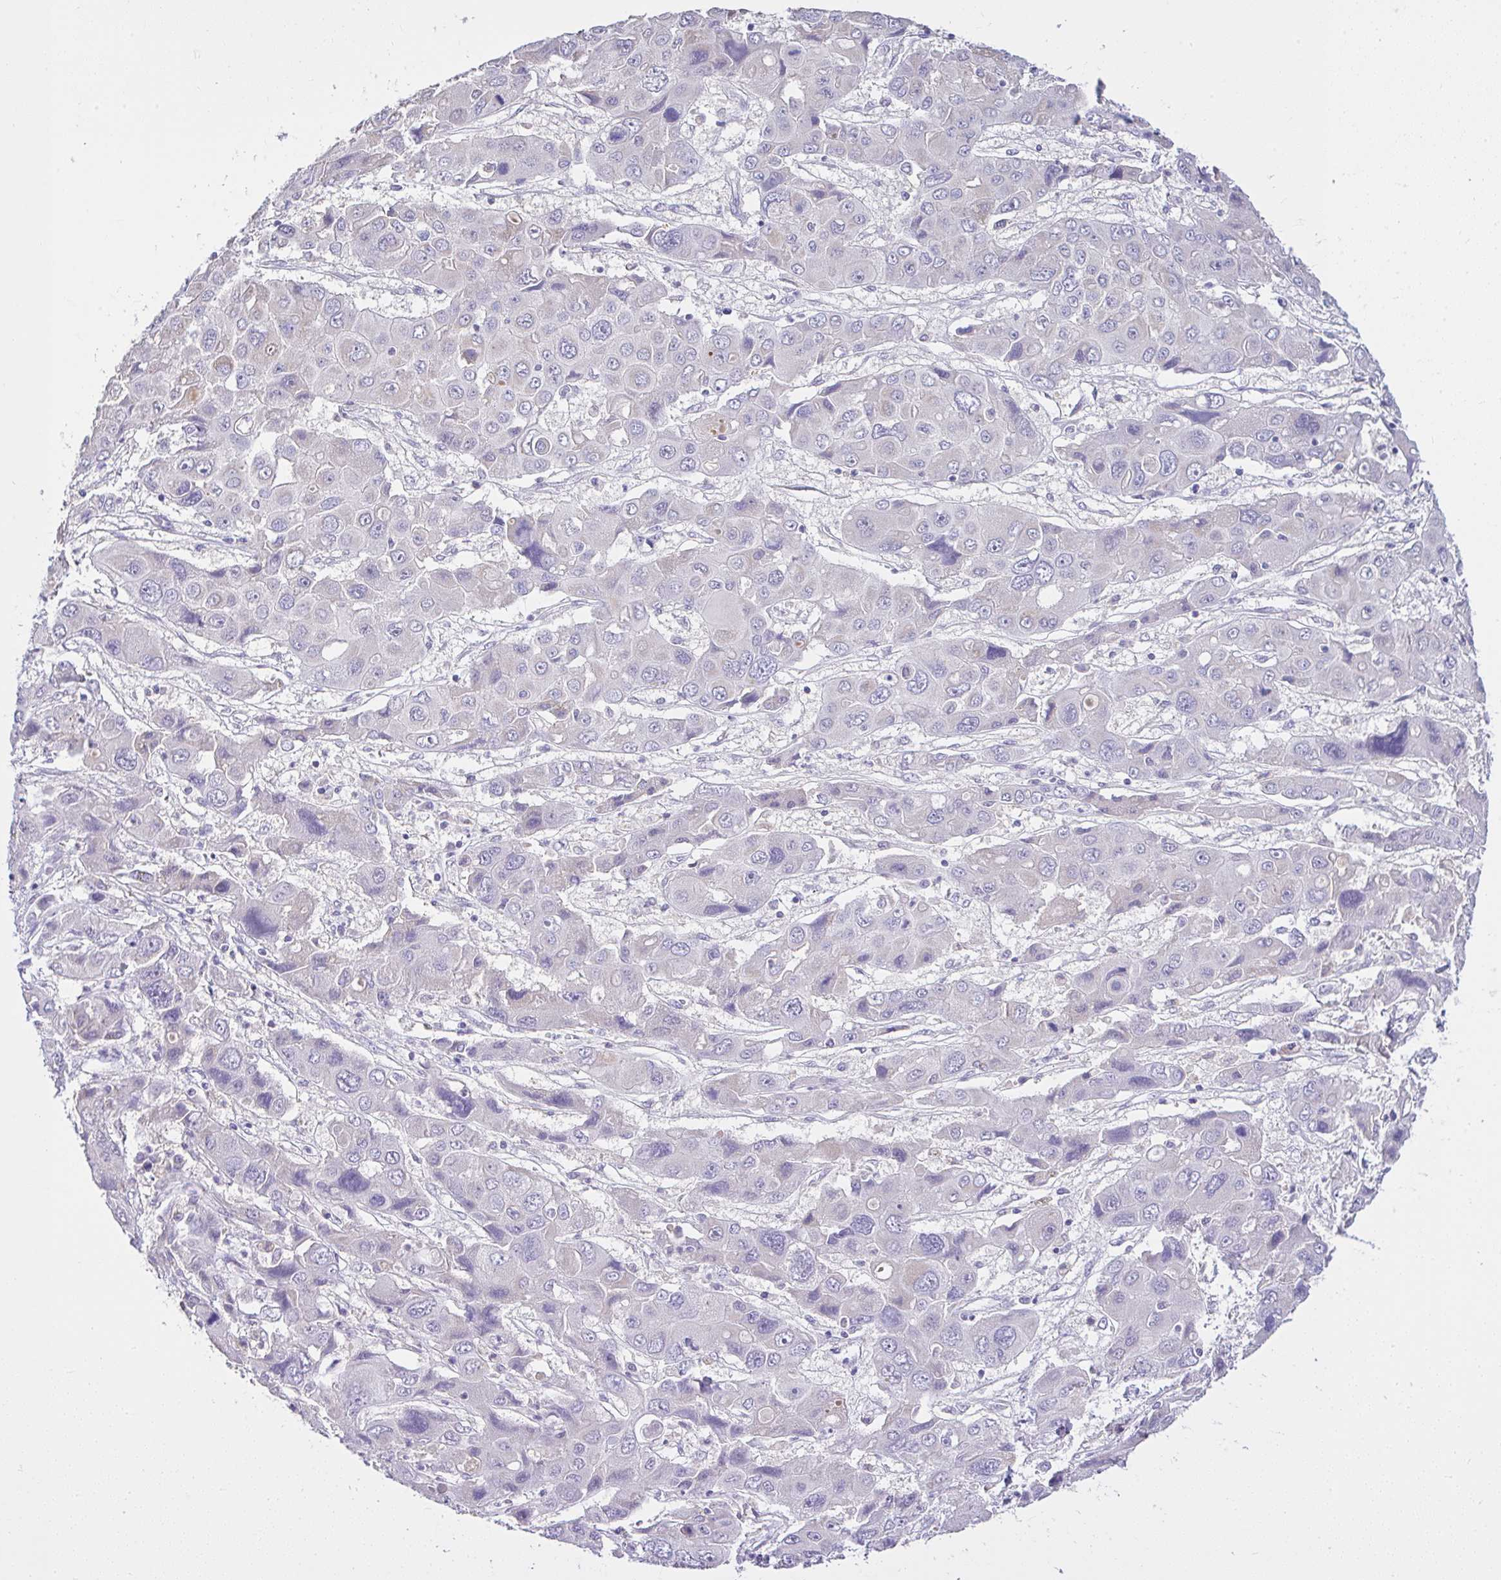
{"staining": {"intensity": "negative", "quantity": "none", "location": "none"}, "tissue": "liver cancer", "cell_type": "Tumor cells", "image_type": "cancer", "snomed": [{"axis": "morphology", "description": "Cholangiocarcinoma"}, {"axis": "topography", "description": "Liver"}], "caption": "Tumor cells are negative for protein expression in human liver cholangiocarcinoma.", "gene": "CTU1", "patient": {"sex": "male", "age": 67}}